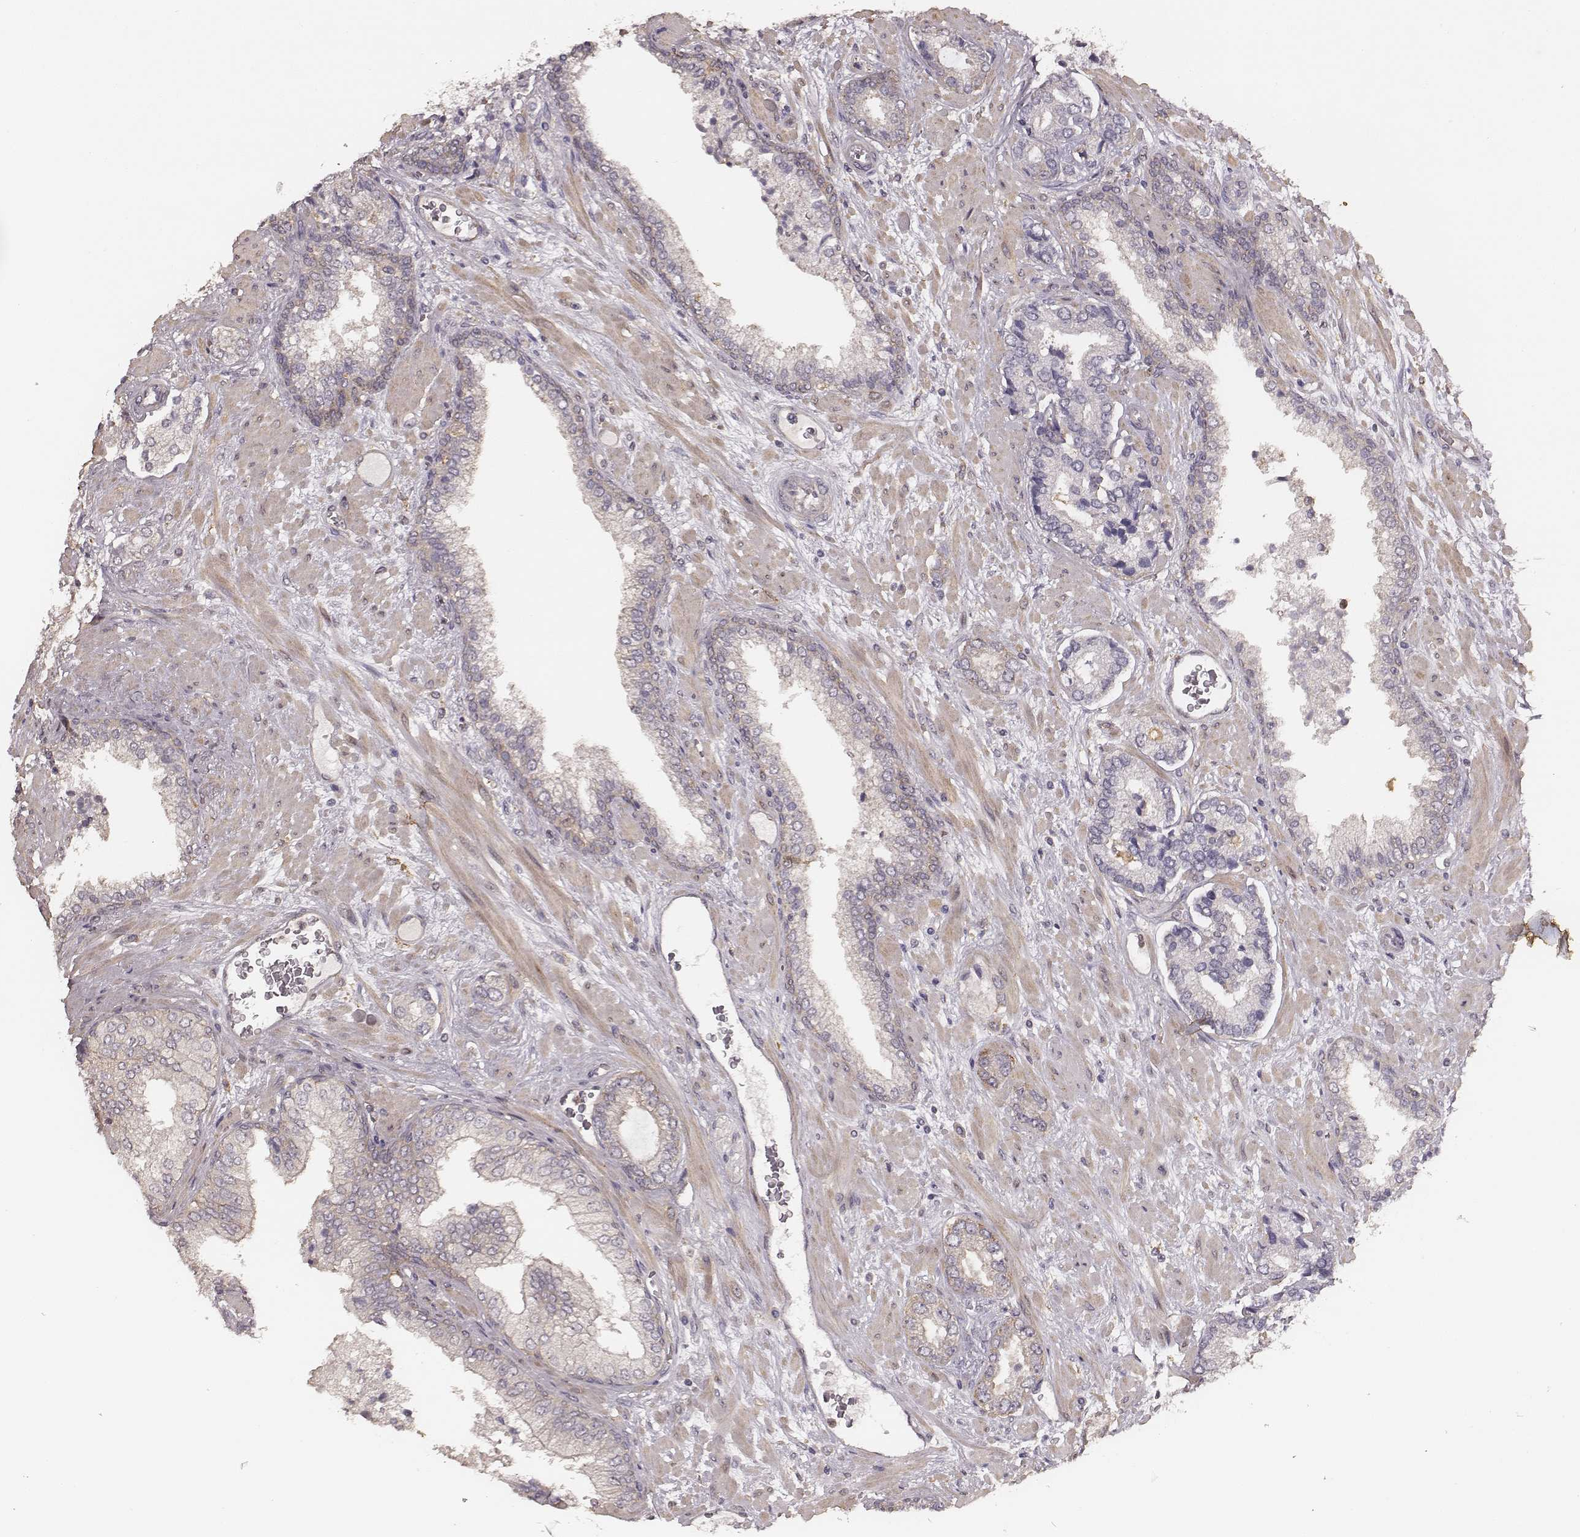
{"staining": {"intensity": "negative", "quantity": "none", "location": "none"}, "tissue": "prostate cancer", "cell_type": "Tumor cells", "image_type": "cancer", "snomed": [{"axis": "morphology", "description": "Adenocarcinoma, Low grade"}, {"axis": "topography", "description": "Prostate"}], "caption": "Protein analysis of prostate adenocarcinoma (low-grade) shows no significant staining in tumor cells. (DAB immunohistochemistry with hematoxylin counter stain).", "gene": "VPS26A", "patient": {"sex": "male", "age": 61}}